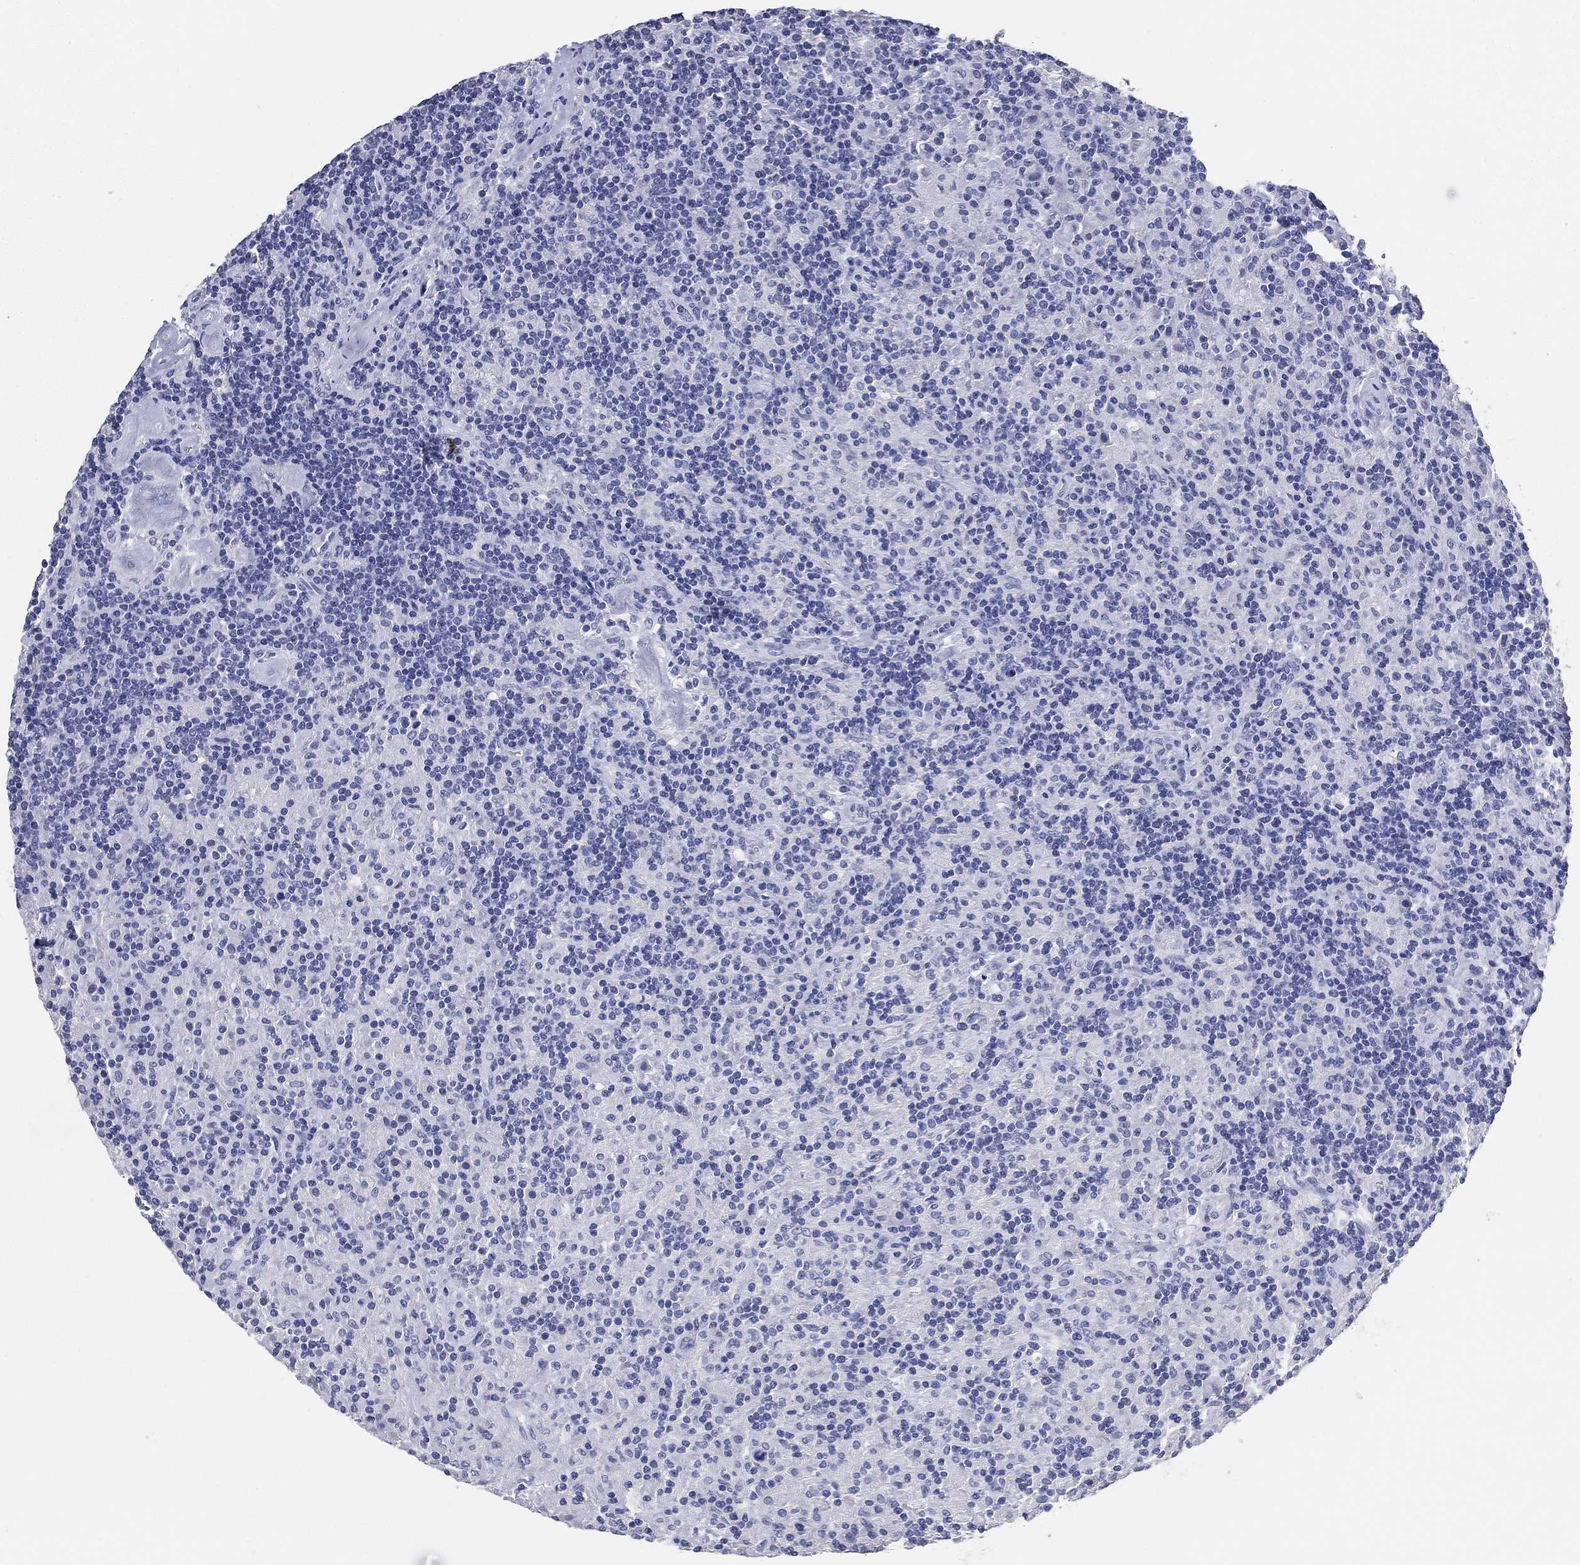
{"staining": {"intensity": "negative", "quantity": "none", "location": "none"}, "tissue": "lymphoma", "cell_type": "Tumor cells", "image_type": "cancer", "snomed": [{"axis": "morphology", "description": "Hodgkin's disease, NOS"}, {"axis": "topography", "description": "Lymph node"}], "caption": "Immunohistochemistry (IHC) image of lymphoma stained for a protein (brown), which displays no staining in tumor cells.", "gene": "IYD", "patient": {"sex": "male", "age": 70}}